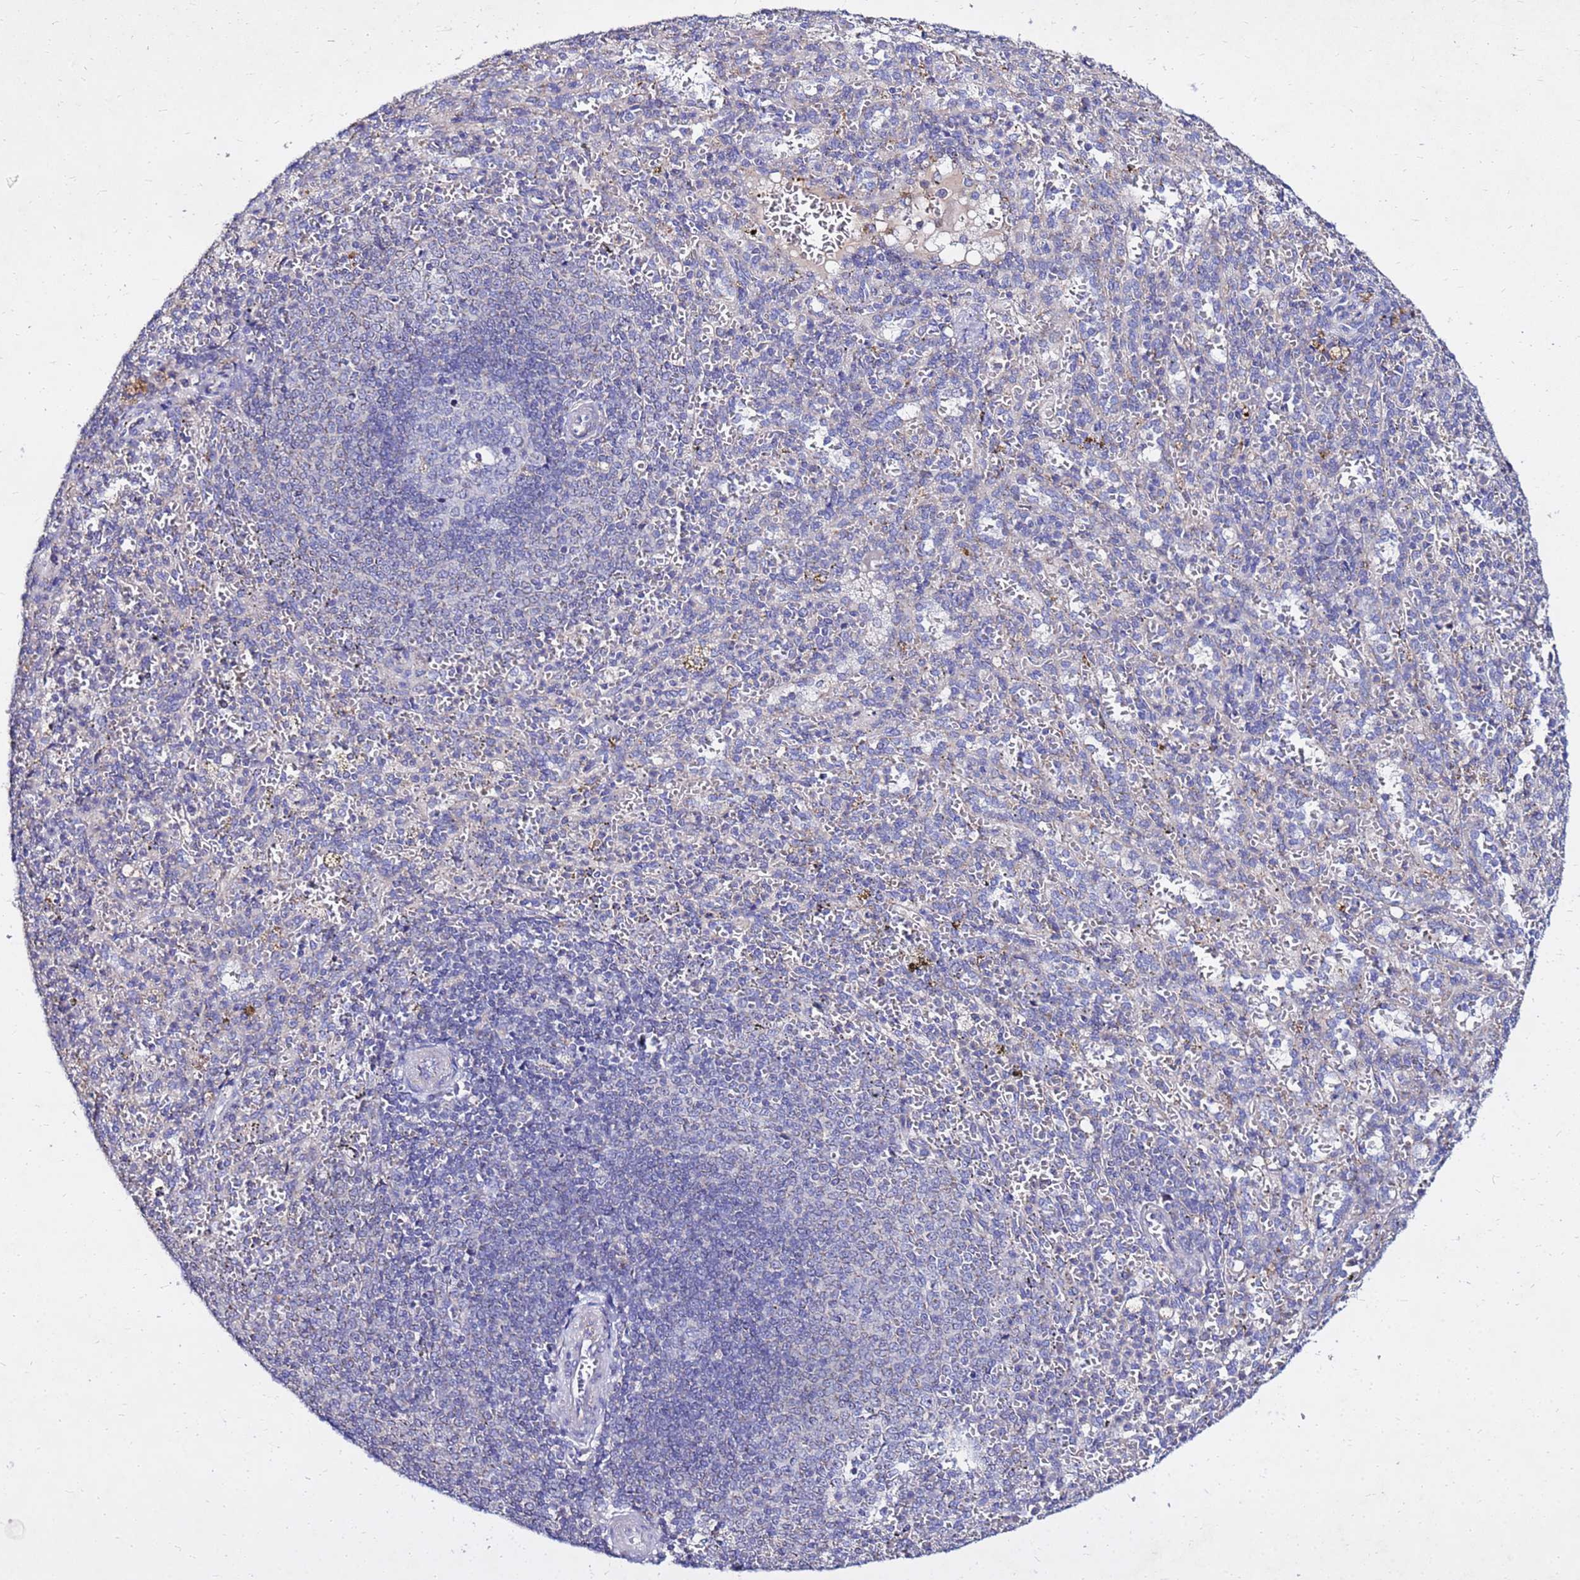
{"staining": {"intensity": "negative", "quantity": "none", "location": "none"}, "tissue": "spleen", "cell_type": "Cells in red pulp", "image_type": "normal", "snomed": [{"axis": "morphology", "description": "Normal tissue, NOS"}, {"axis": "topography", "description": "Spleen"}], "caption": "A photomicrograph of human spleen is negative for staining in cells in red pulp. (DAB (3,3'-diaminobenzidine) IHC visualized using brightfield microscopy, high magnification).", "gene": "COX14", "patient": {"sex": "female", "age": 21}}